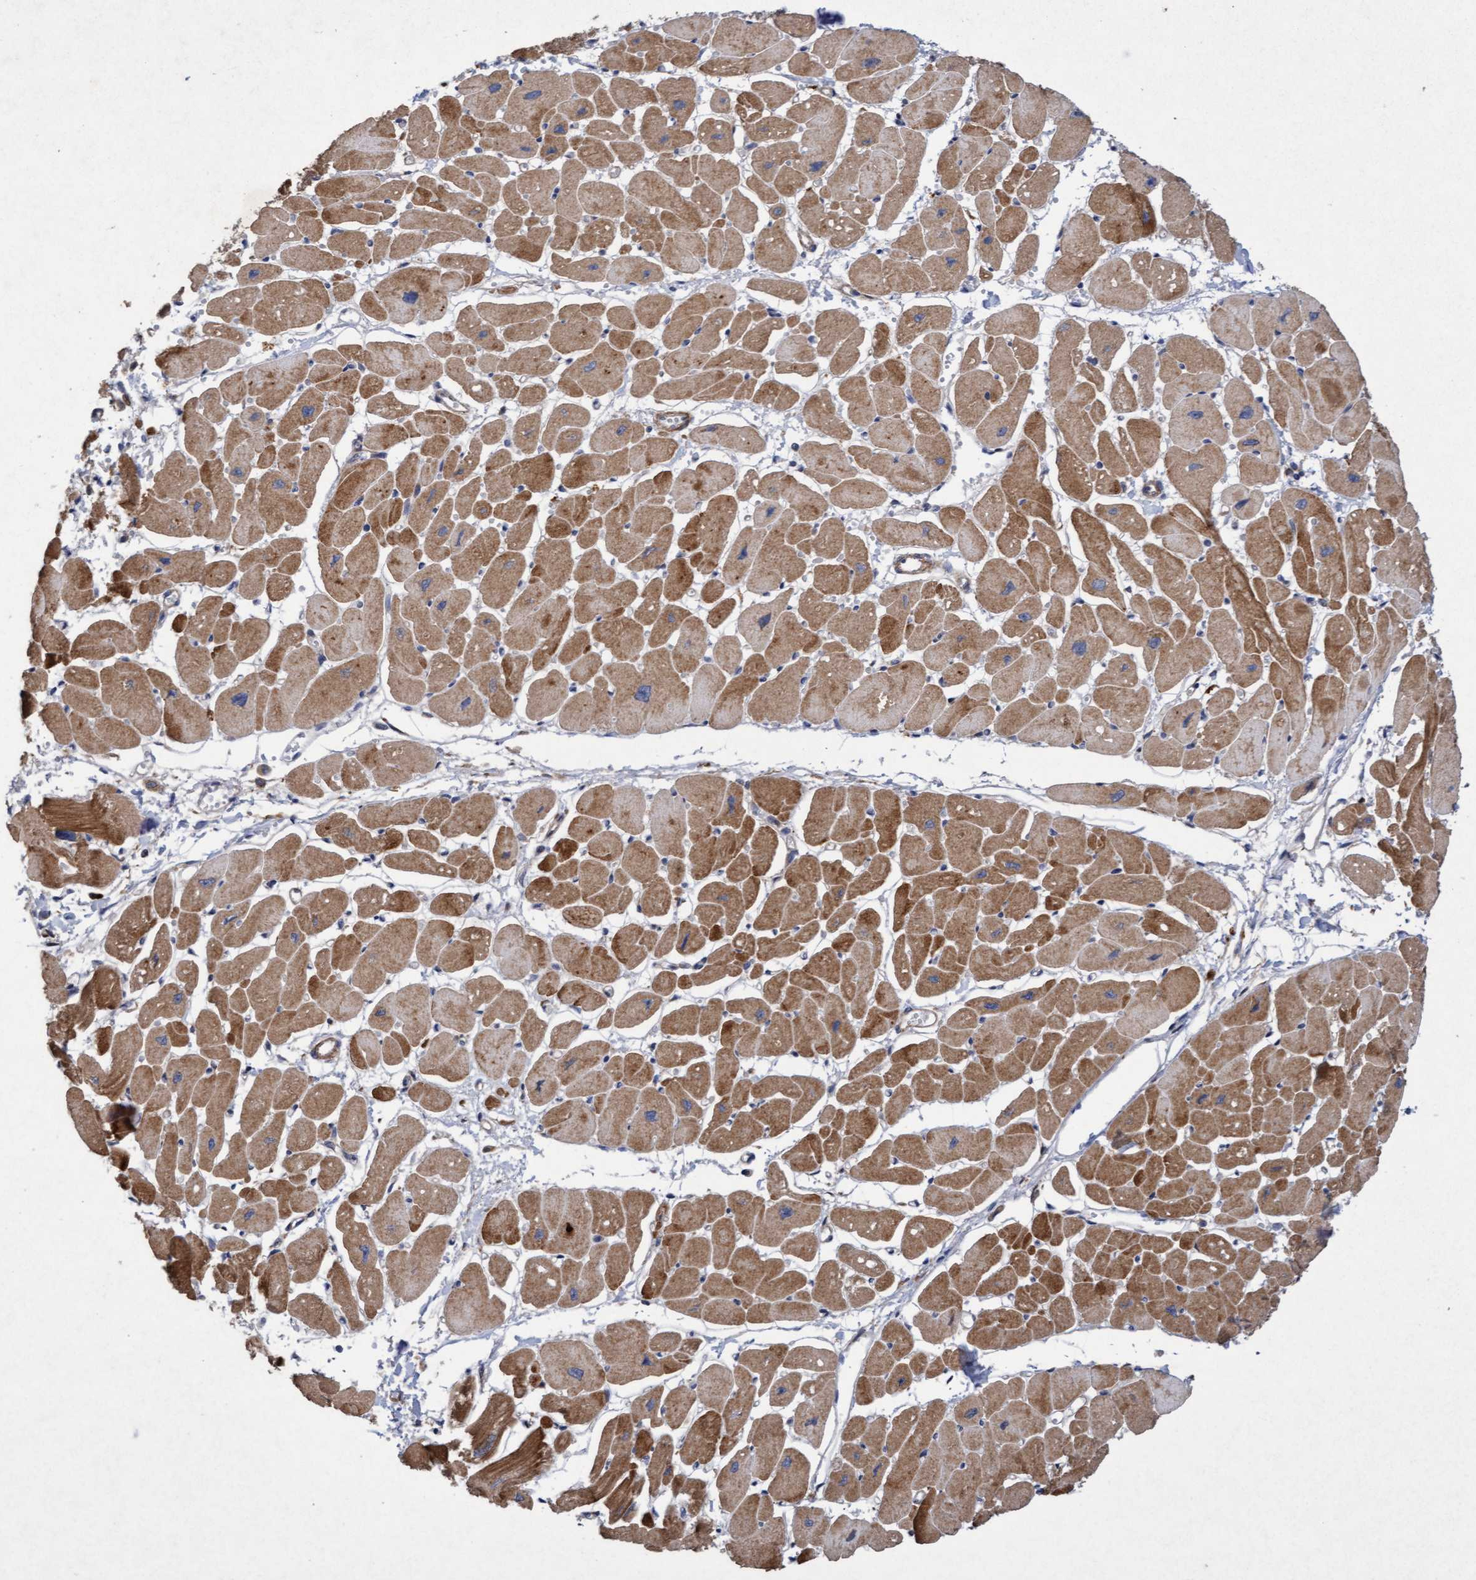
{"staining": {"intensity": "strong", "quantity": ">75%", "location": "cytoplasmic/membranous"}, "tissue": "heart muscle", "cell_type": "Cardiomyocytes", "image_type": "normal", "snomed": [{"axis": "morphology", "description": "Normal tissue, NOS"}, {"axis": "topography", "description": "Heart"}], "caption": "IHC staining of unremarkable heart muscle, which demonstrates high levels of strong cytoplasmic/membranous staining in approximately >75% of cardiomyocytes indicating strong cytoplasmic/membranous protein positivity. The staining was performed using DAB (brown) for protein detection and nuclei were counterstained in hematoxylin (blue).", "gene": "ELP5", "patient": {"sex": "female", "age": 54}}